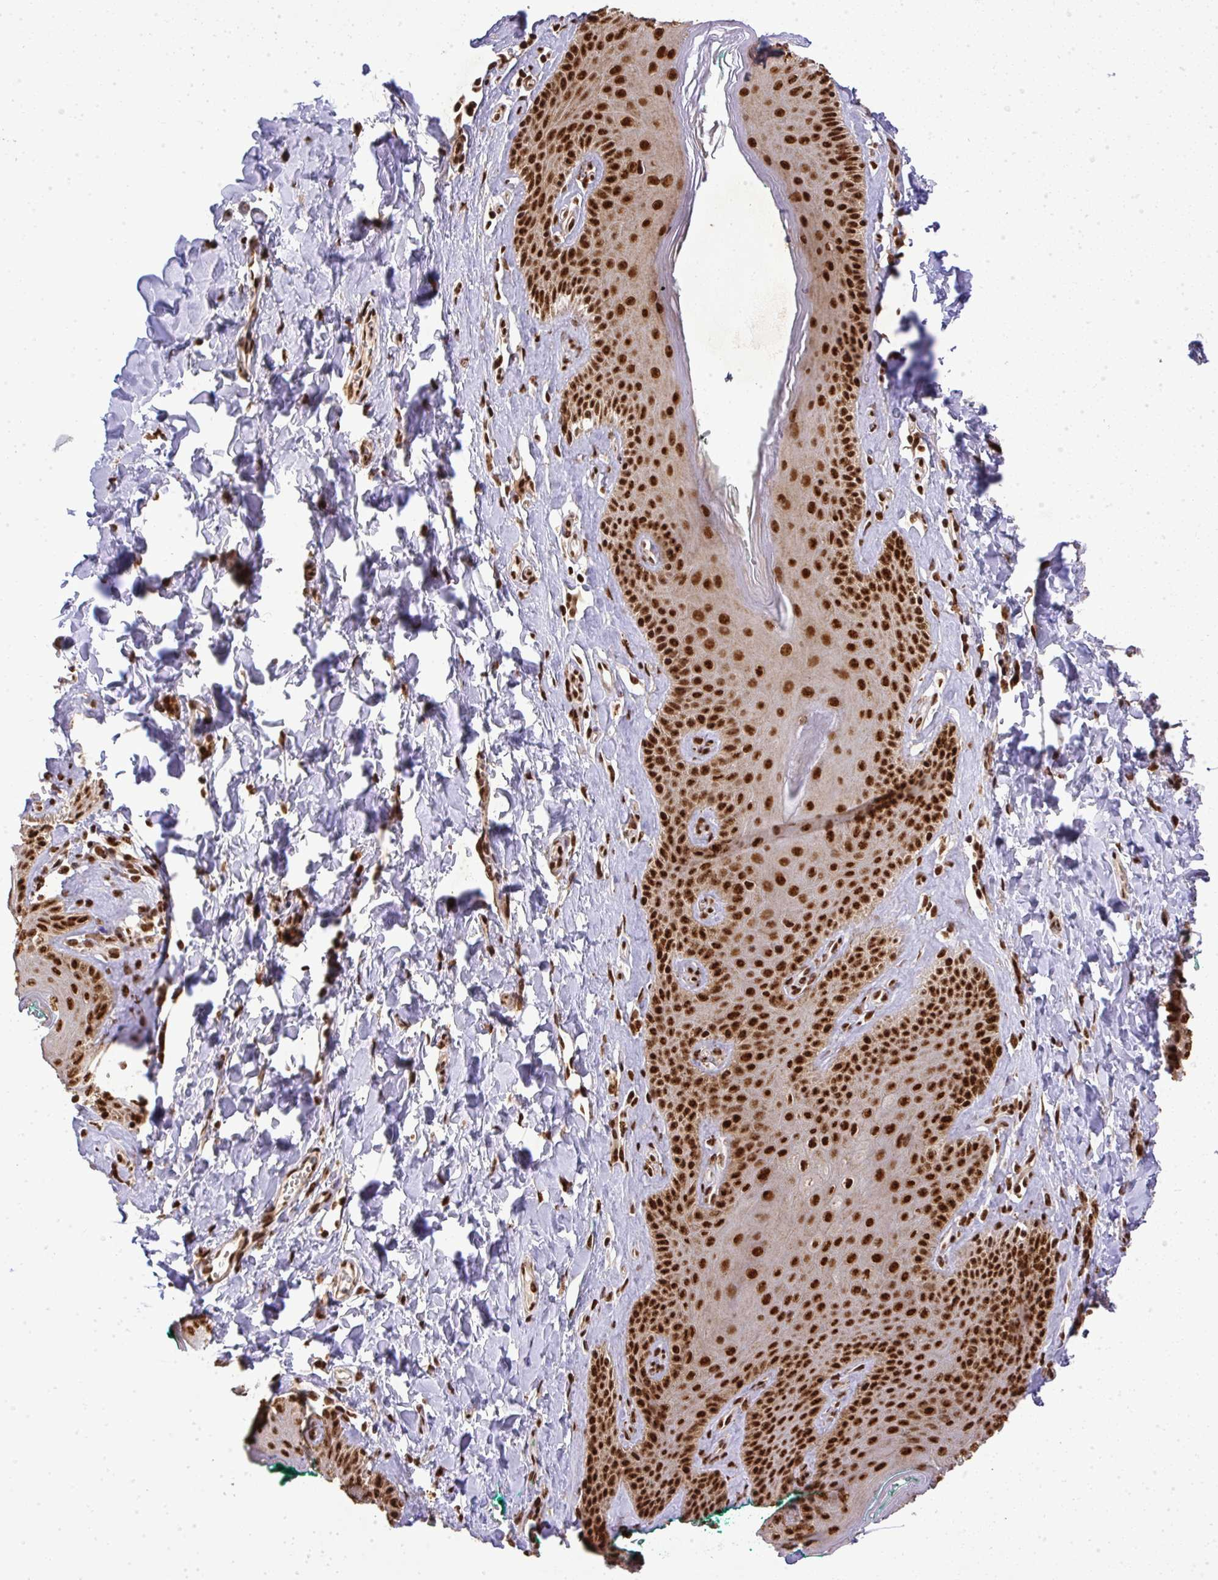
{"staining": {"intensity": "strong", "quantity": ">75%", "location": "nuclear"}, "tissue": "skin", "cell_type": "Epidermal cells", "image_type": "normal", "snomed": [{"axis": "morphology", "description": "Normal tissue, NOS"}, {"axis": "topography", "description": "Vulva"}, {"axis": "topography", "description": "Peripheral nerve tissue"}], "caption": "Immunohistochemical staining of unremarkable human skin reveals >75% levels of strong nuclear protein expression in about >75% of epidermal cells. The staining was performed using DAB (3,3'-diaminobenzidine) to visualize the protein expression in brown, while the nuclei were stained in blue with hematoxylin (Magnification: 20x).", "gene": "U2AF1L4", "patient": {"sex": "female", "age": 66}}